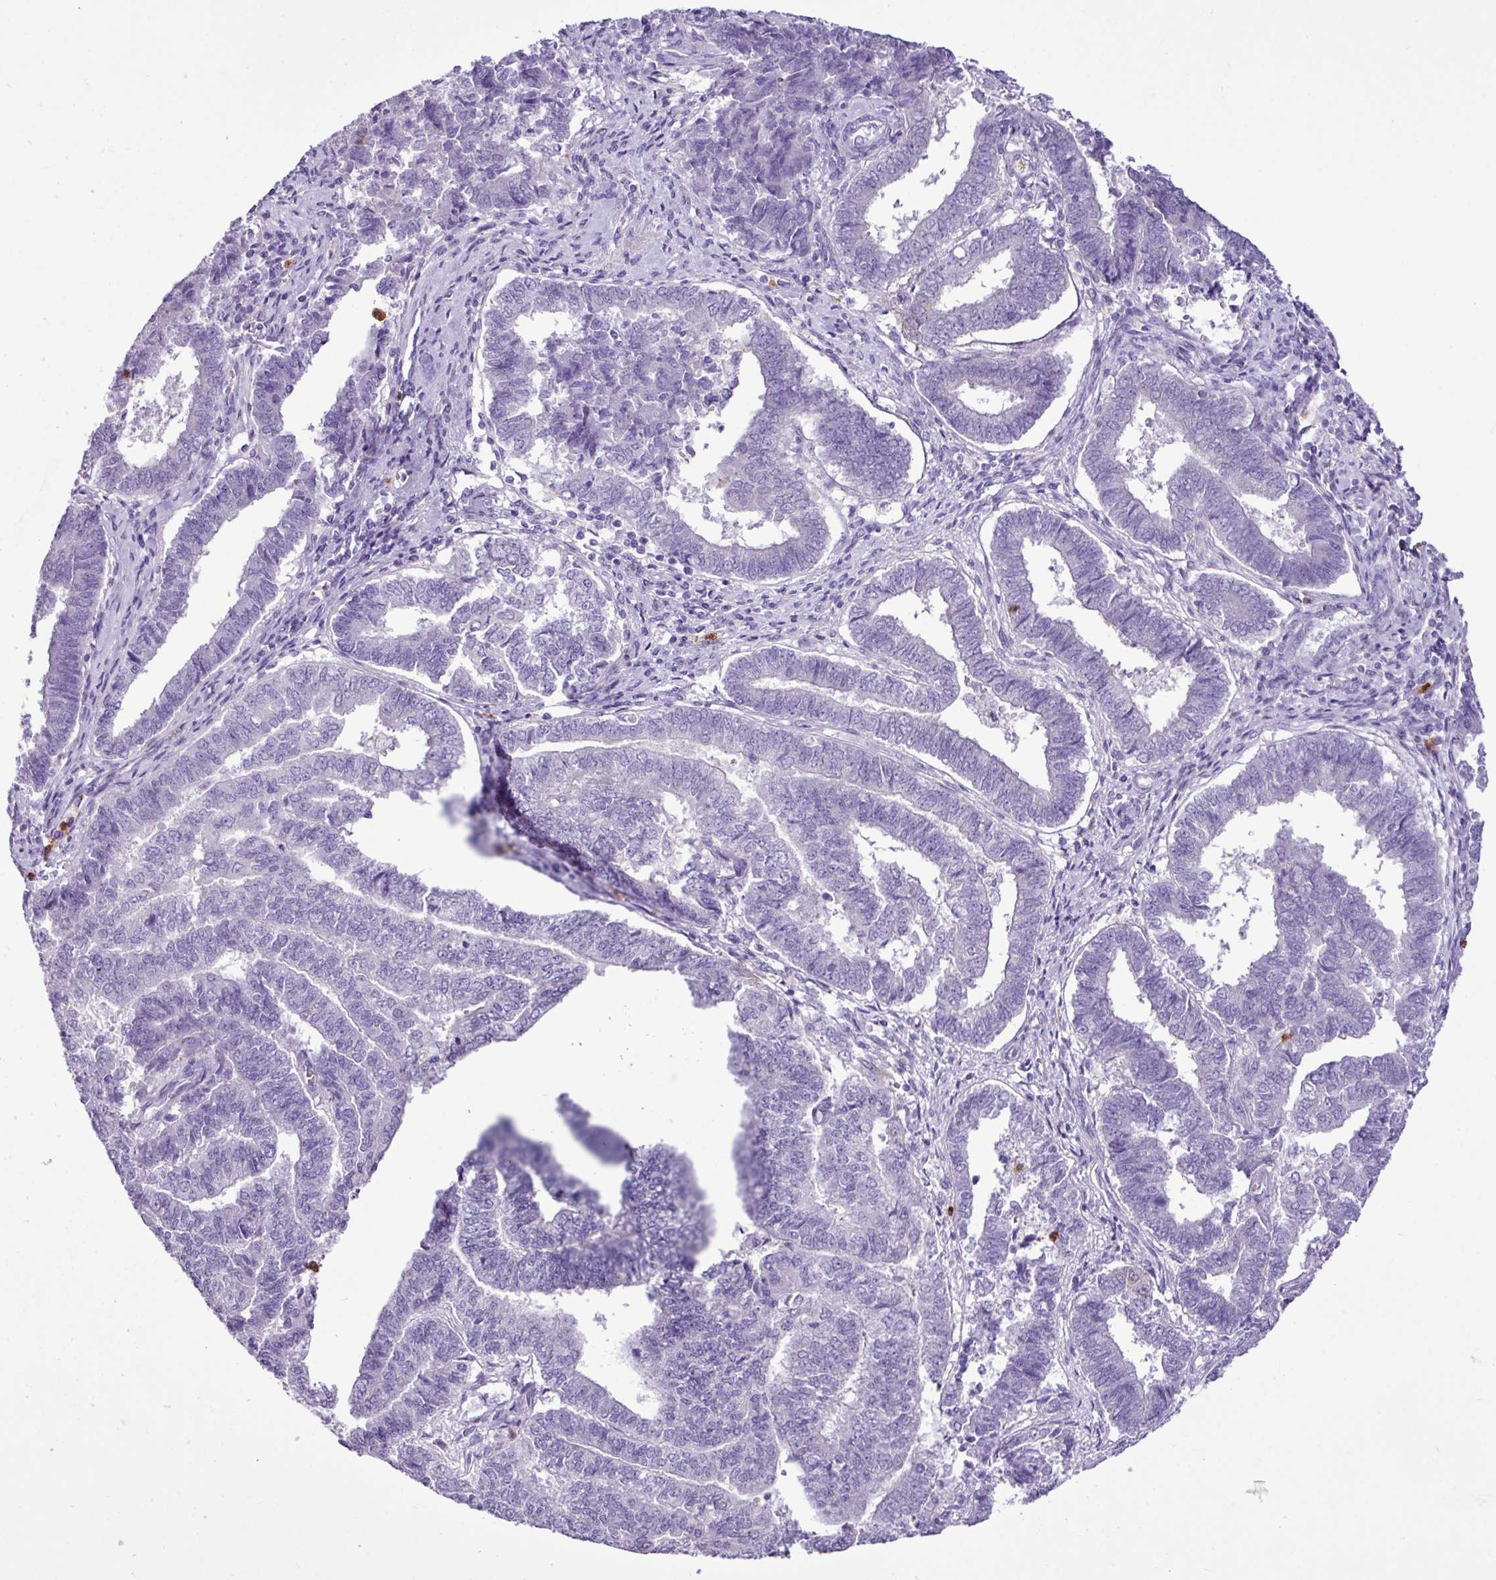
{"staining": {"intensity": "negative", "quantity": "none", "location": "none"}, "tissue": "endometrial cancer", "cell_type": "Tumor cells", "image_type": "cancer", "snomed": [{"axis": "morphology", "description": "Adenocarcinoma, NOS"}, {"axis": "topography", "description": "Endometrium"}], "caption": "A micrograph of human adenocarcinoma (endometrial) is negative for staining in tumor cells.", "gene": "ZSCAN5A", "patient": {"sex": "female", "age": 72}}